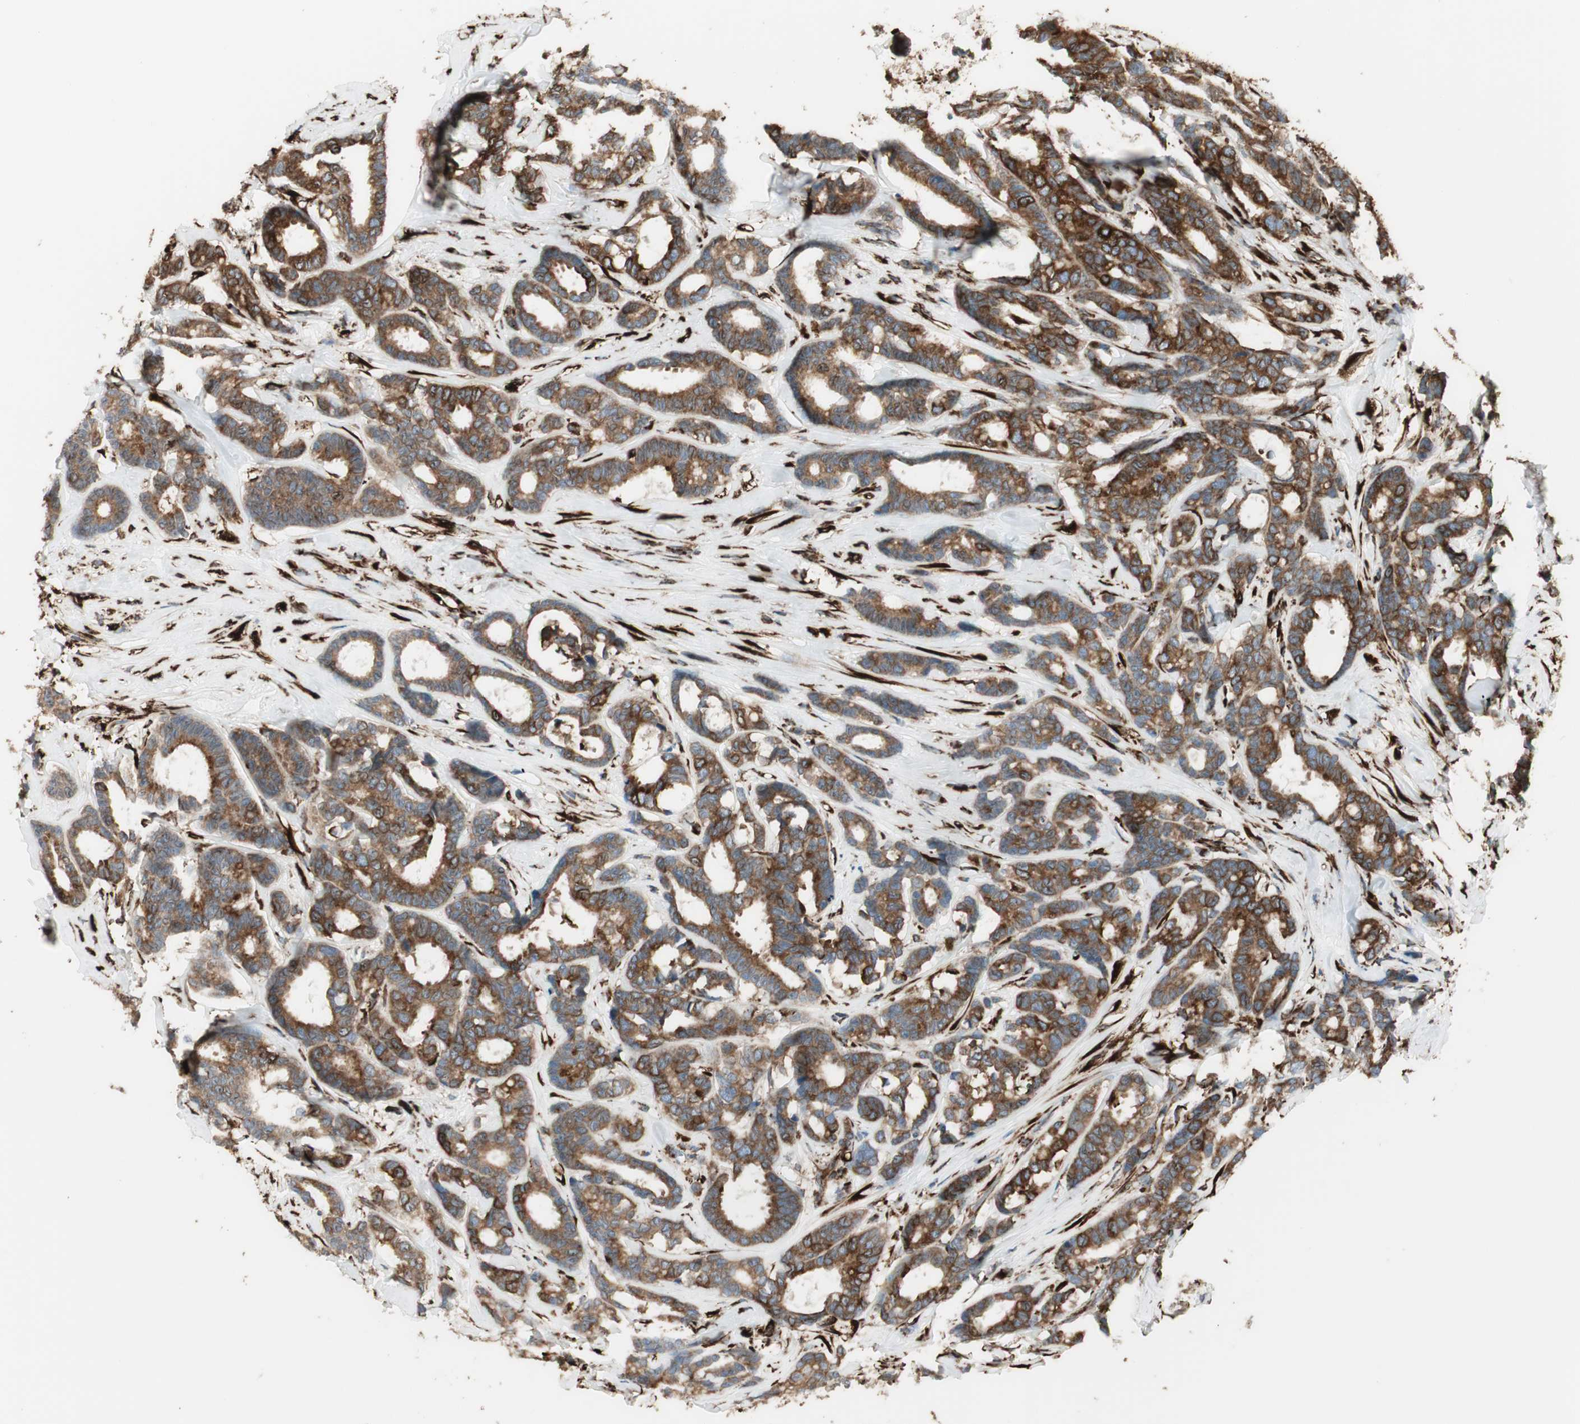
{"staining": {"intensity": "strong", "quantity": ">75%", "location": "cytoplasmic/membranous"}, "tissue": "breast cancer", "cell_type": "Tumor cells", "image_type": "cancer", "snomed": [{"axis": "morphology", "description": "Duct carcinoma"}, {"axis": "topography", "description": "Breast"}], "caption": "Tumor cells demonstrate high levels of strong cytoplasmic/membranous staining in about >75% of cells in human invasive ductal carcinoma (breast). (IHC, brightfield microscopy, high magnification).", "gene": "RRBP1", "patient": {"sex": "female", "age": 87}}